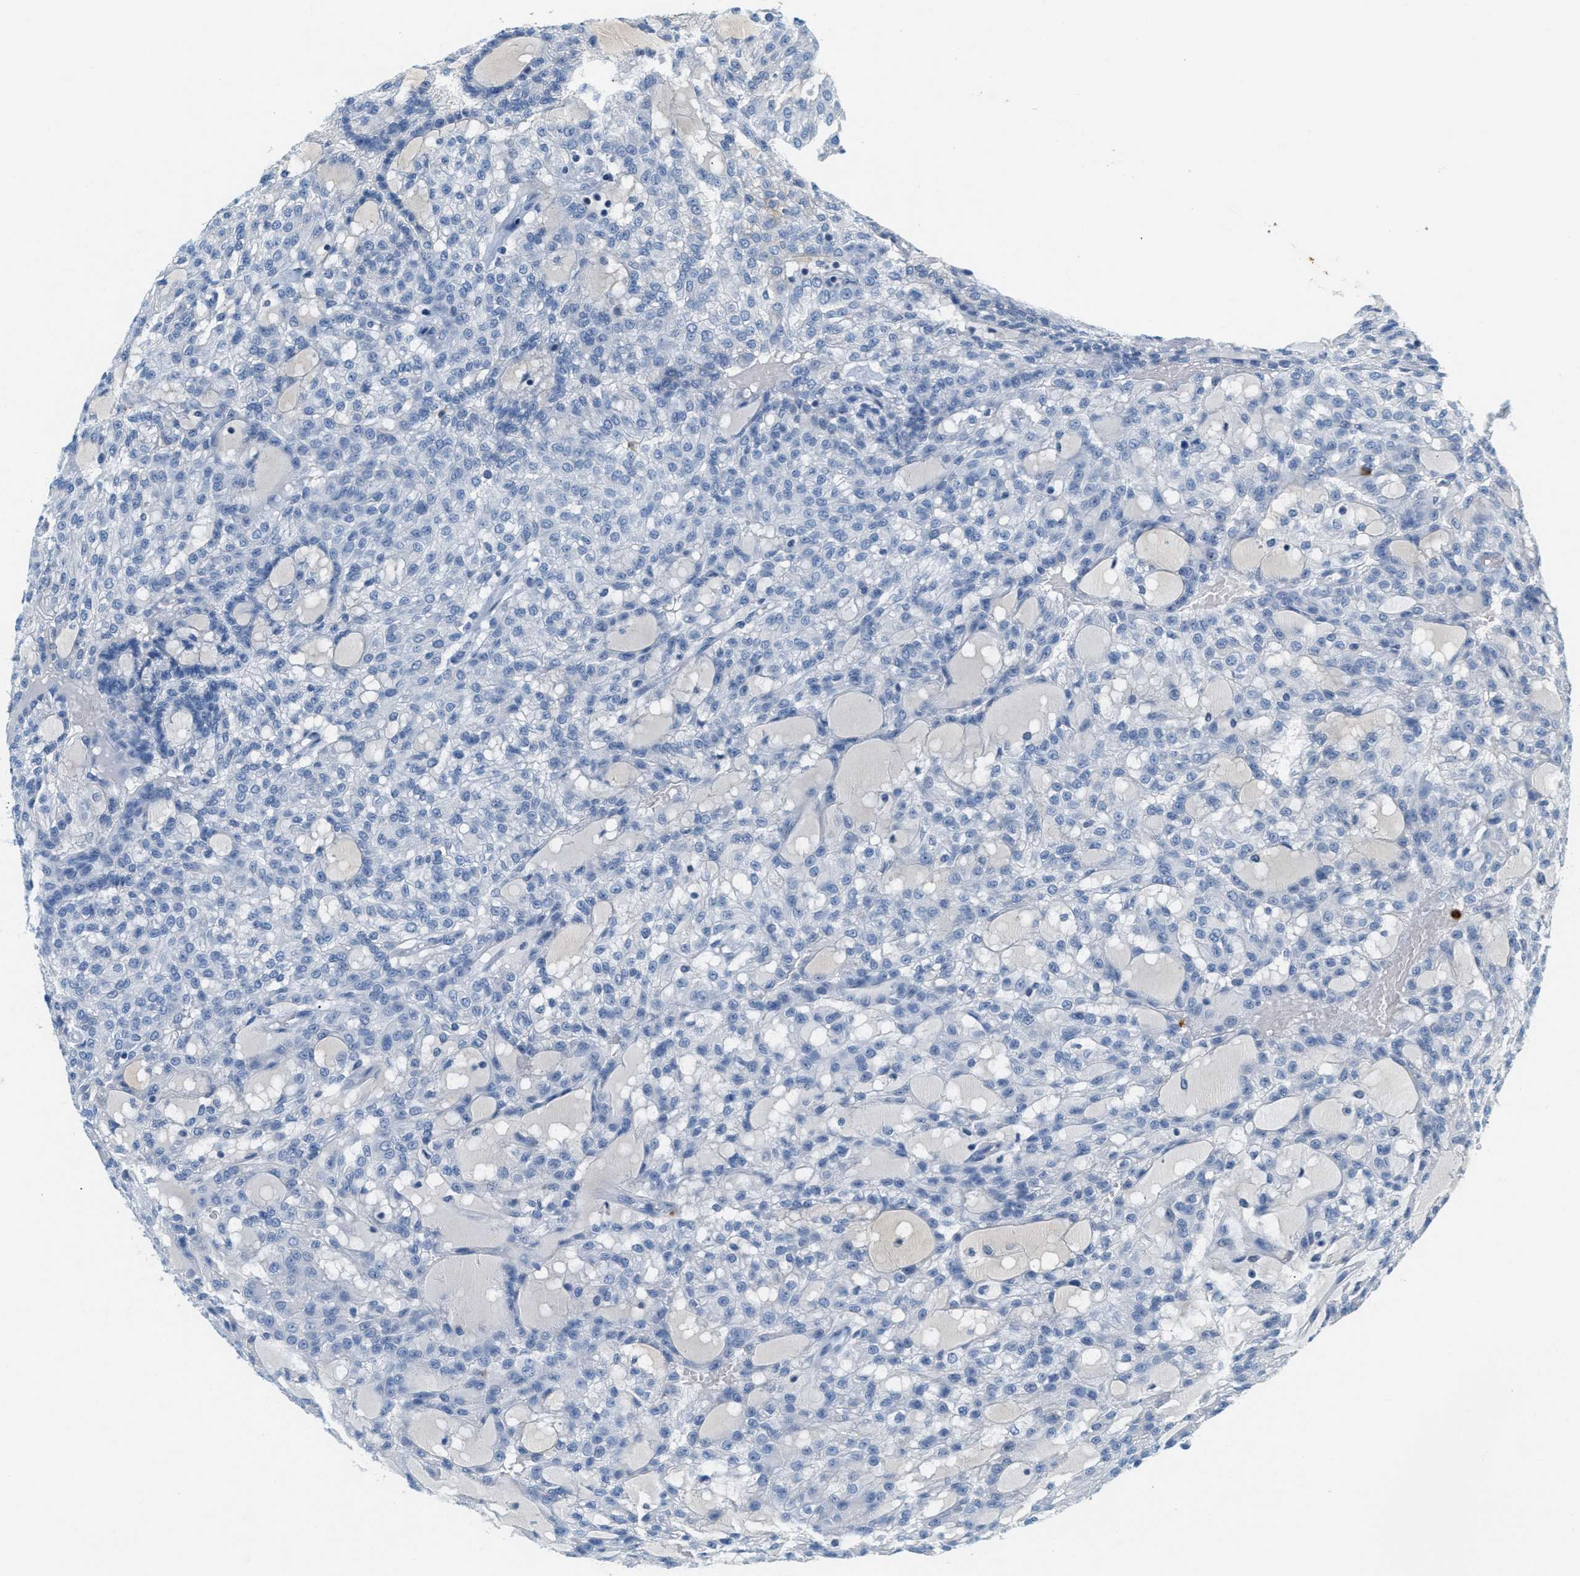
{"staining": {"intensity": "negative", "quantity": "none", "location": "none"}, "tissue": "renal cancer", "cell_type": "Tumor cells", "image_type": "cancer", "snomed": [{"axis": "morphology", "description": "Adenocarcinoma, NOS"}, {"axis": "topography", "description": "Kidney"}], "caption": "Immunohistochemistry of renal adenocarcinoma demonstrates no staining in tumor cells.", "gene": "LCN2", "patient": {"sex": "male", "age": 63}}